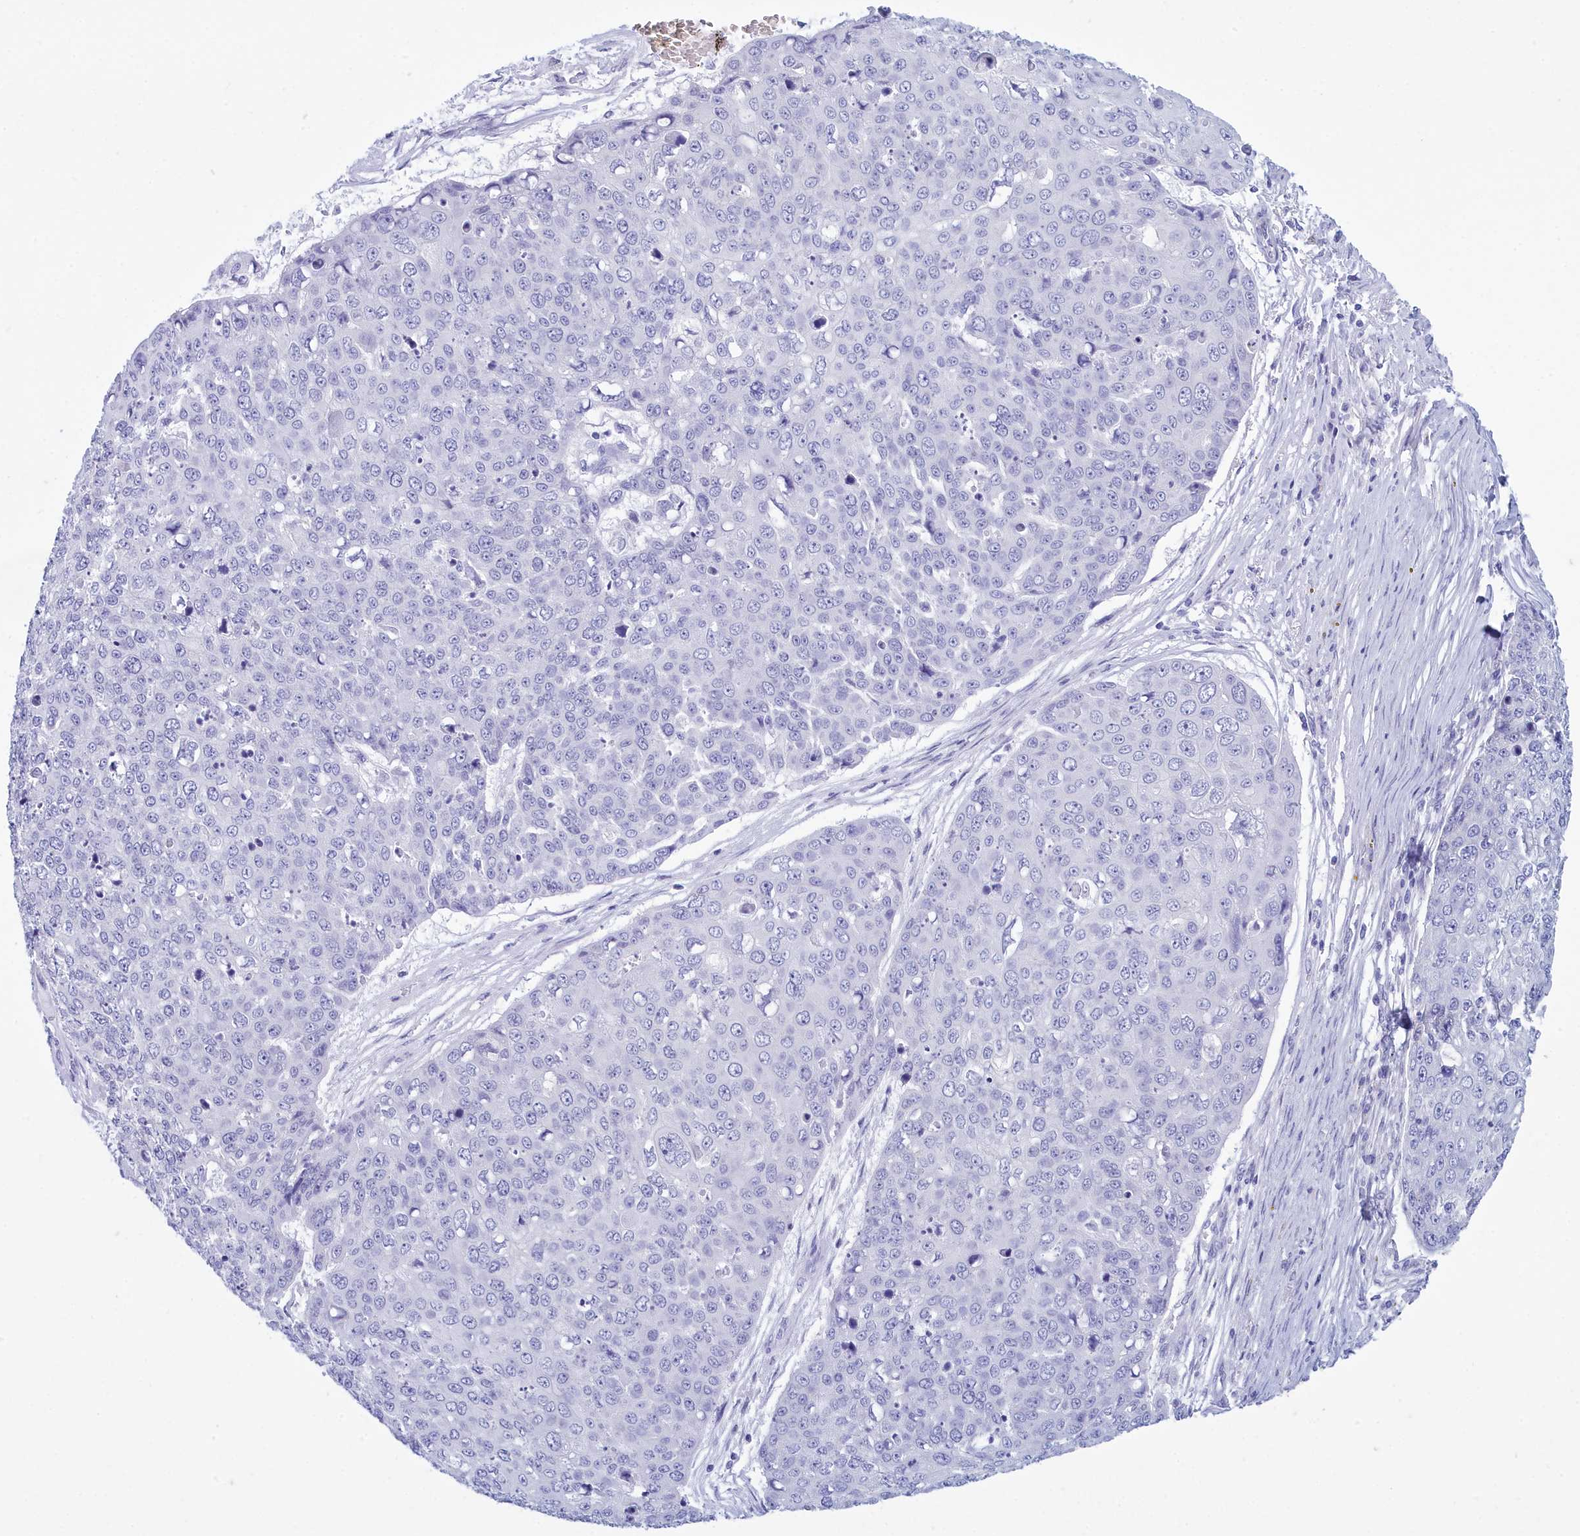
{"staining": {"intensity": "negative", "quantity": "none", "location": "none"}, "tissue": "skin cancer", "cell_type": "Tumor cells", "image_type": "cancer", "snomed": [{"axis": "morphology", "description": "Squamous cell carcinoma, NOS"}, {"axis": "topography", "description": "Skin"}], "caption": "Immunohistochemical staining of human skin cancer demonstrates no significant staining in tumor cells.", "gene": "TMEM97", "patient": {"sex": "male", "age": 71}}